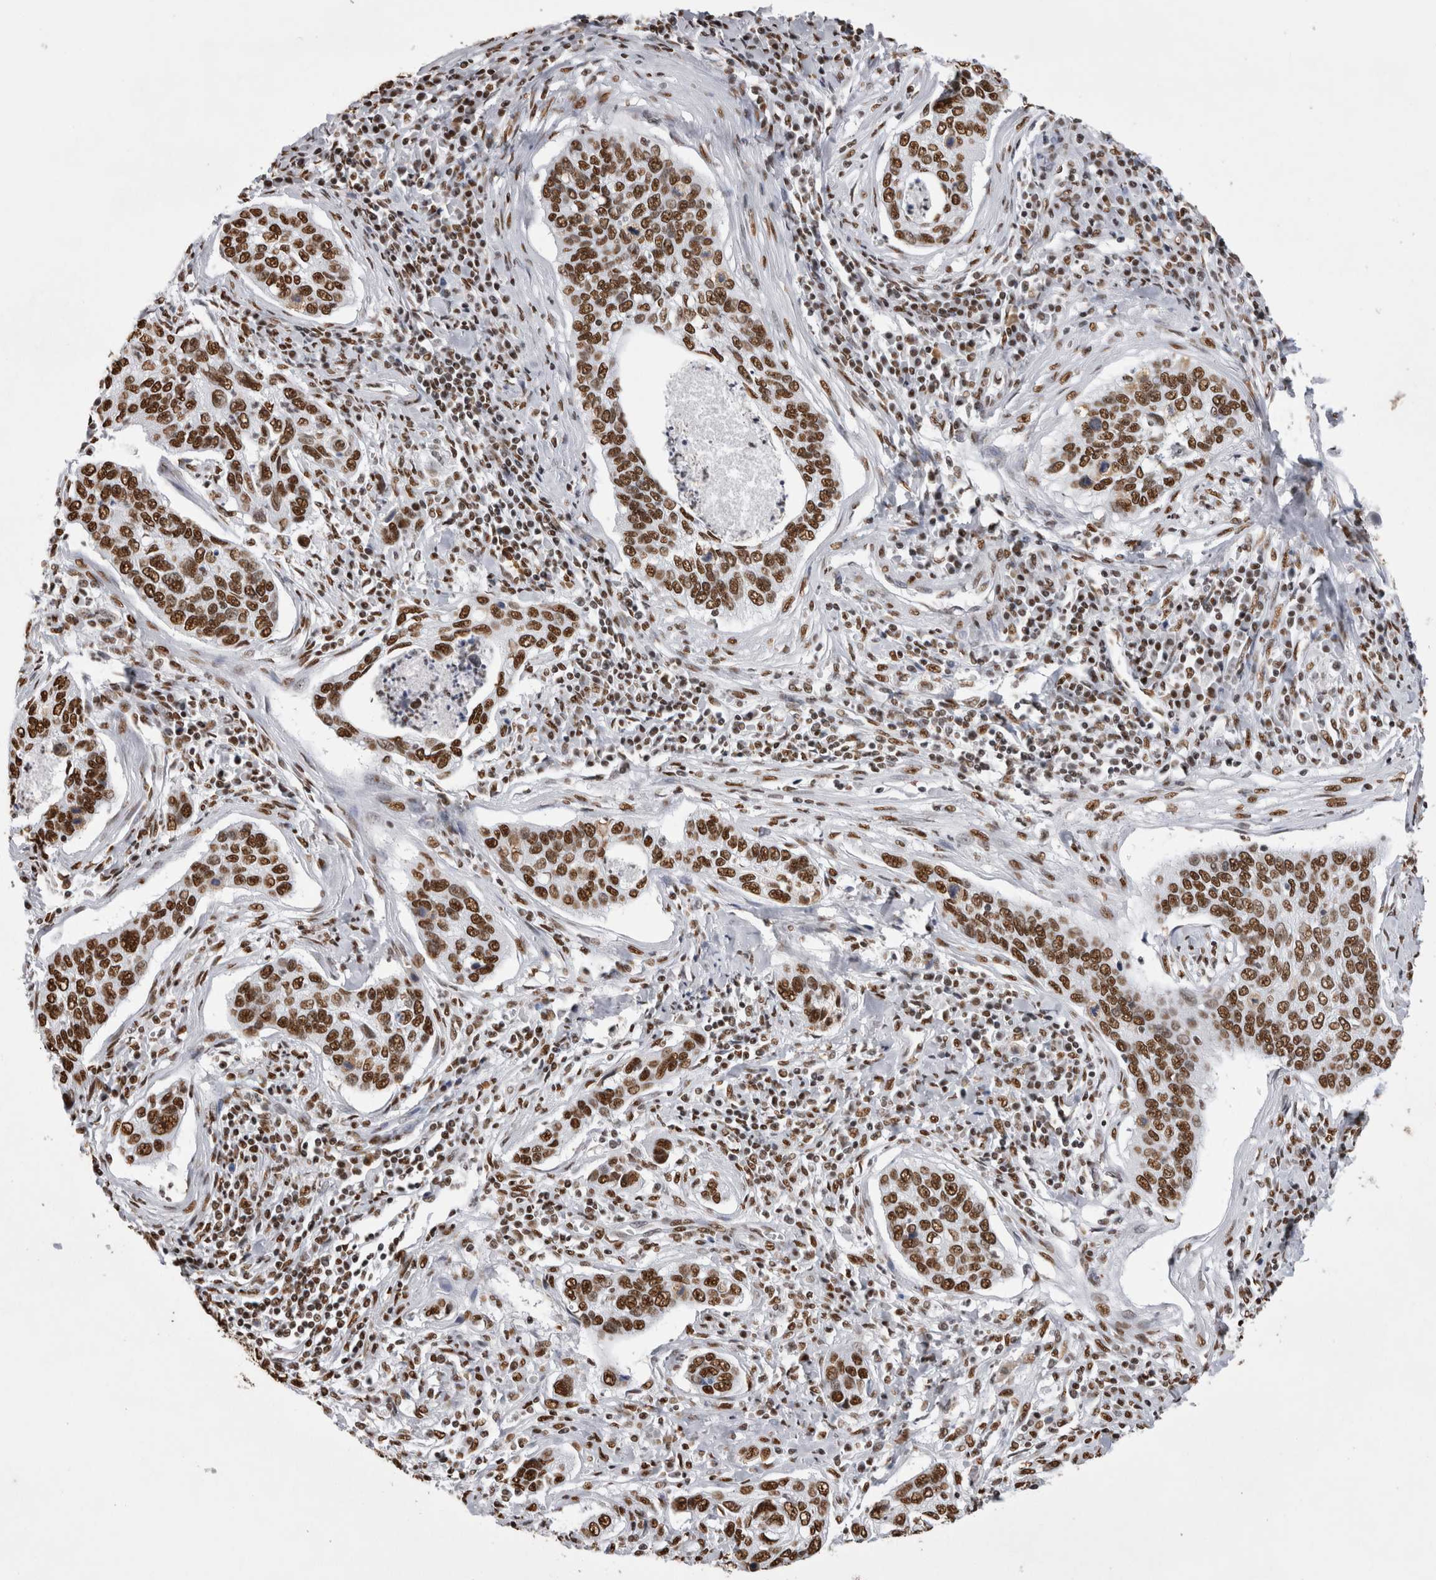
{"staining": {"intensity": "strong", "quantity": ">75%", "location": "nuclear"}, "tissue": "cervical cancer", "cell_type": "Tumor cells", "image_type": "cancer", "snomed": [{"axis": "morphology", "description": "Squamous cell carcinoma, NOS"}, {"axis": "topography", "description": "Cervix"}], "caption": "Human cervical cancer stained for a protein (brown) exhibits strong nuclear positive staining in approximately >75% of tumor cells.", "gene": "ALPK3", "patient": {"sex": "female", "age": 53}}